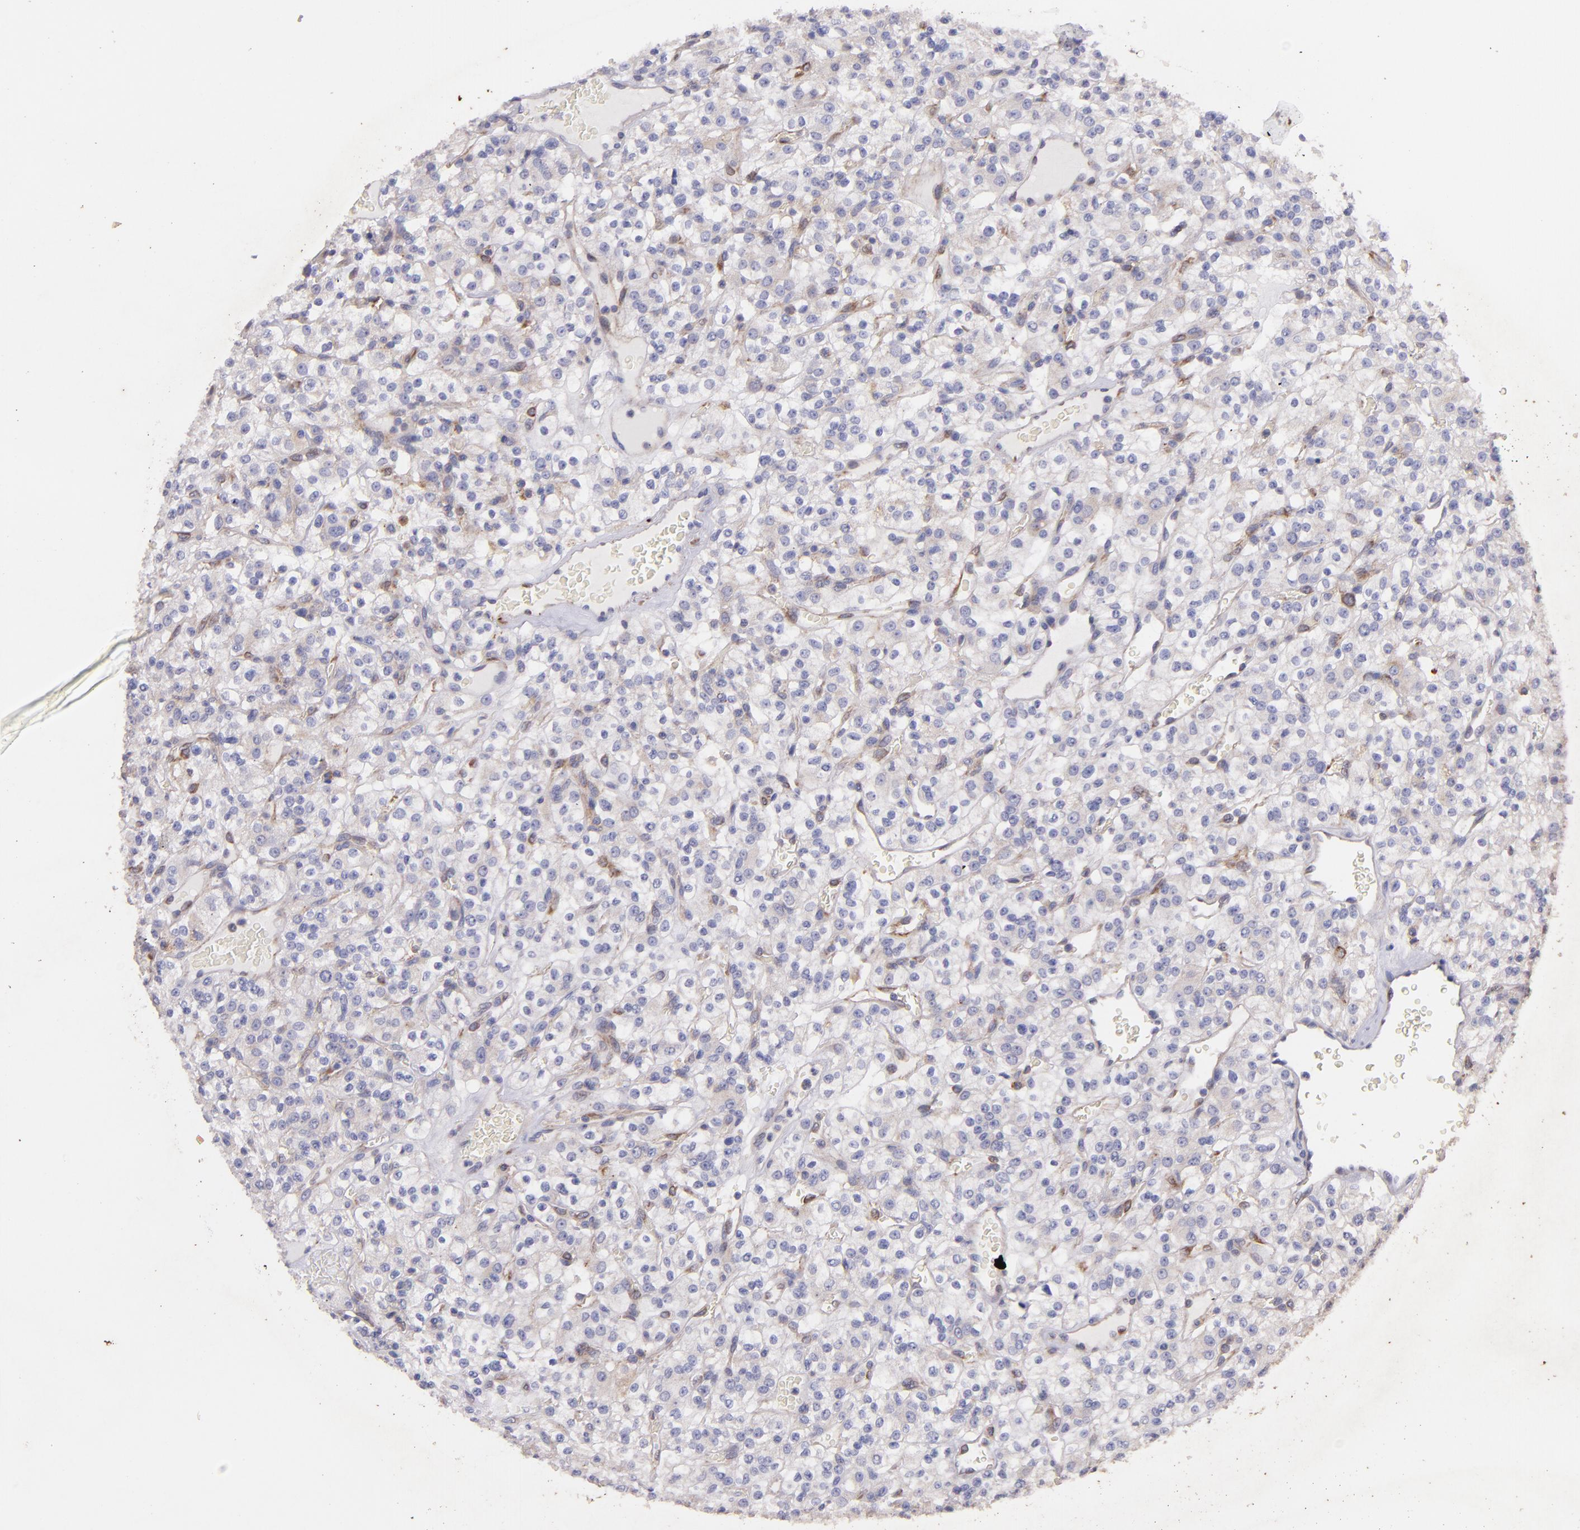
{"staining": {"intensity": "negative", "quantity": "none", "location": "none"}, "tissue": "renal cancer", "cell_type": "Tumor cells", "image_type": "cancer", "snomed": [{"axis": "morphology", "description": "Normal tissue, NOS"}, {"axis": "morphology", "description": "Adenocarcinoma, NOS"}, {"axis": "topography", "description": "Kidney"}], "caption": "The immunohistochemistry histopathology image has no significant positivity in tumor cells of adenocarcinoma (renal) tissue. The staining was performed using DAB (3,3'-diaminobenzidine) to visualize the protein expression in brown, while the nuclei were stained in blue with hematoxylin (Magnification: 20x).", "gene": "RET", "patient": {"sex": "female", "age": 72}}